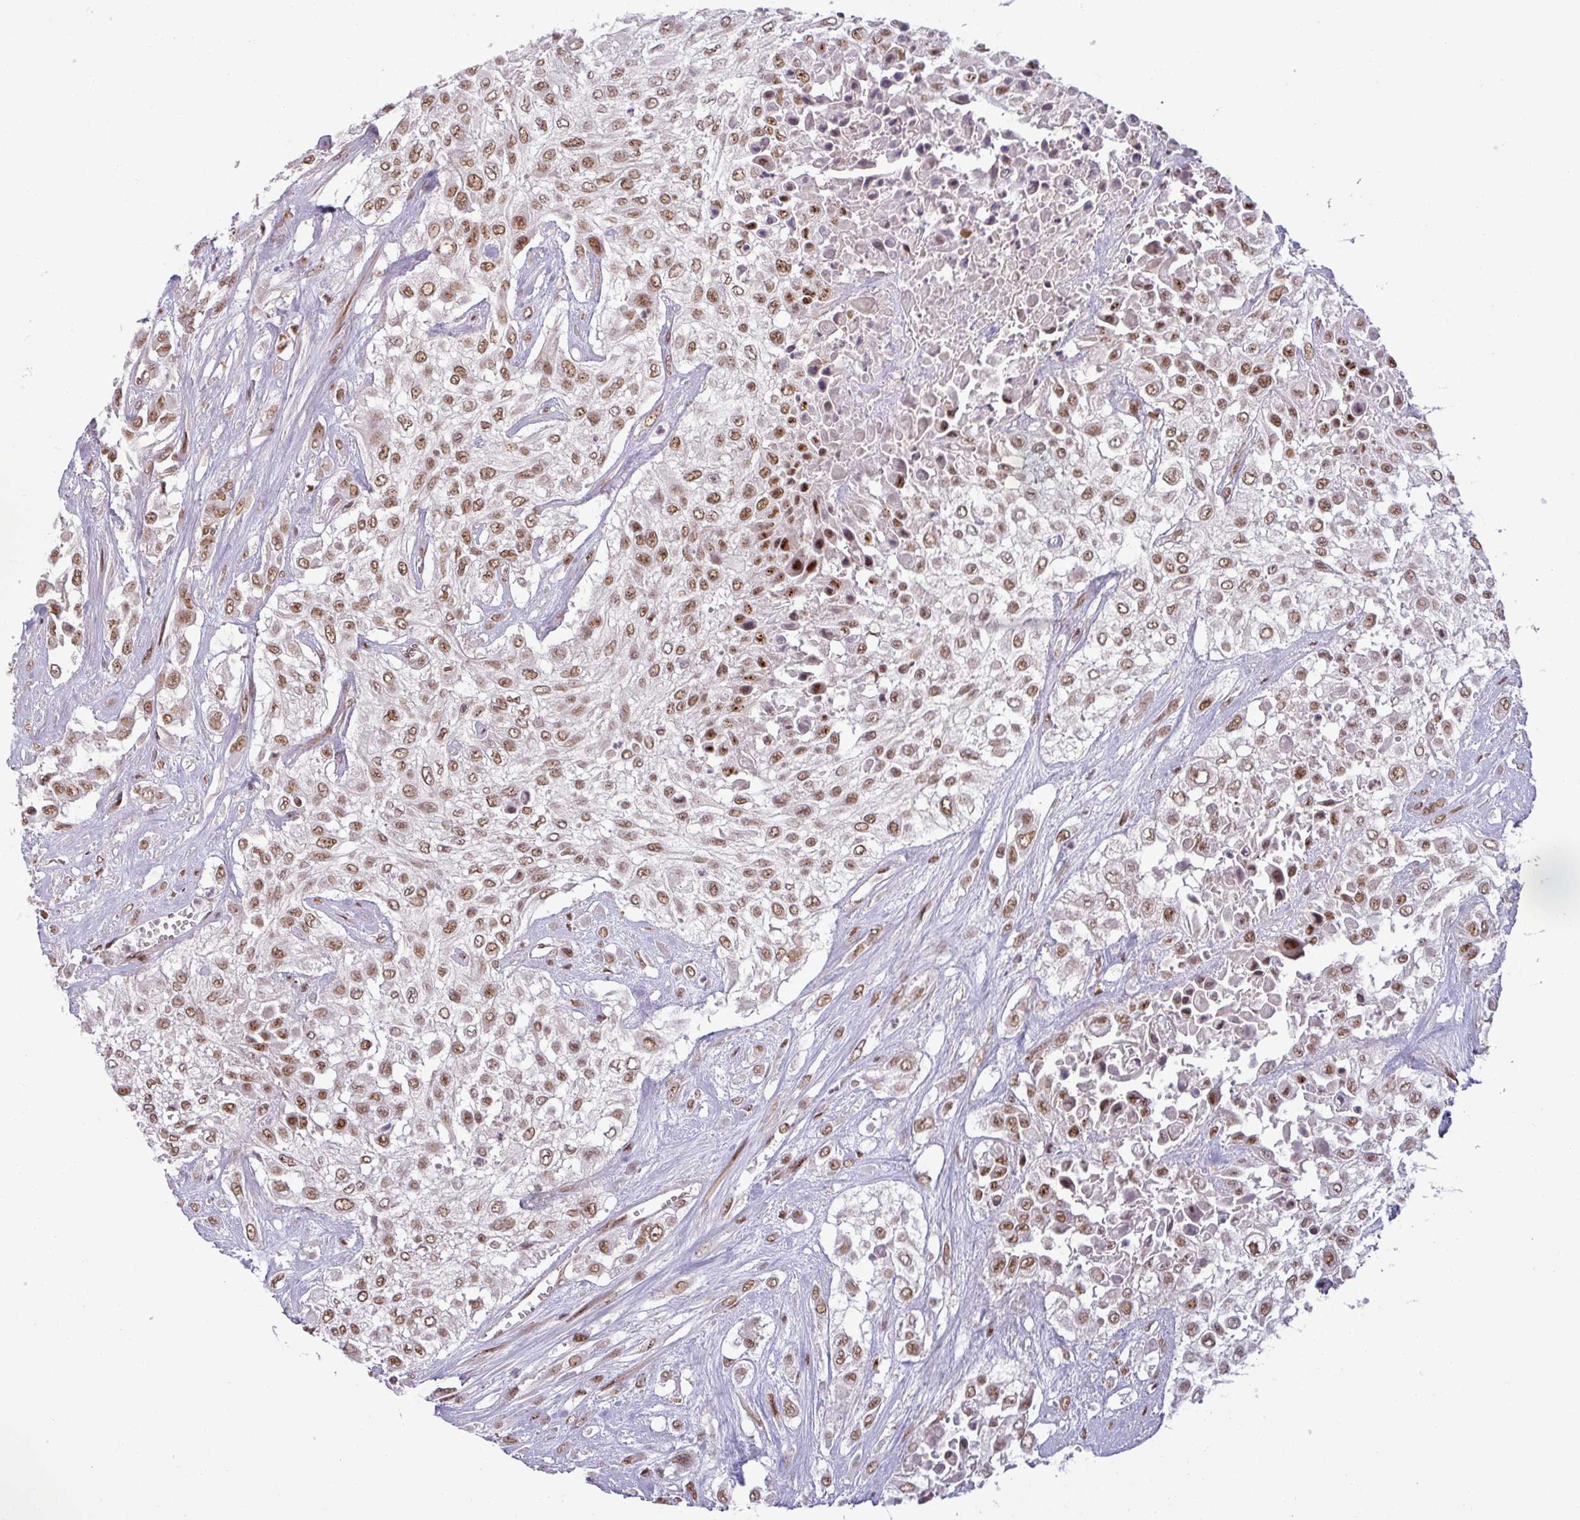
{"staining": {"intensity": "moderate", "quantity": ">75%", "location": "nuclear"}, "tissue": "urothelial cancer", "cell_type": "Tumor cells", "image_type": "cancer", "snomed": [{"axis": "morphology", "description": "Urothelial carcinoma, High grade"}, {"axis": "topography", "description": "Urinary bladder"}], "caption": "Immunohistochemical staining of high-grade urothelial carcinoma demonstrates medium levels of moderate nuclear staining in about >75% of tumor cells.", "gene": "PTPN20", "patient": {"sex": "male", "age": 57}}